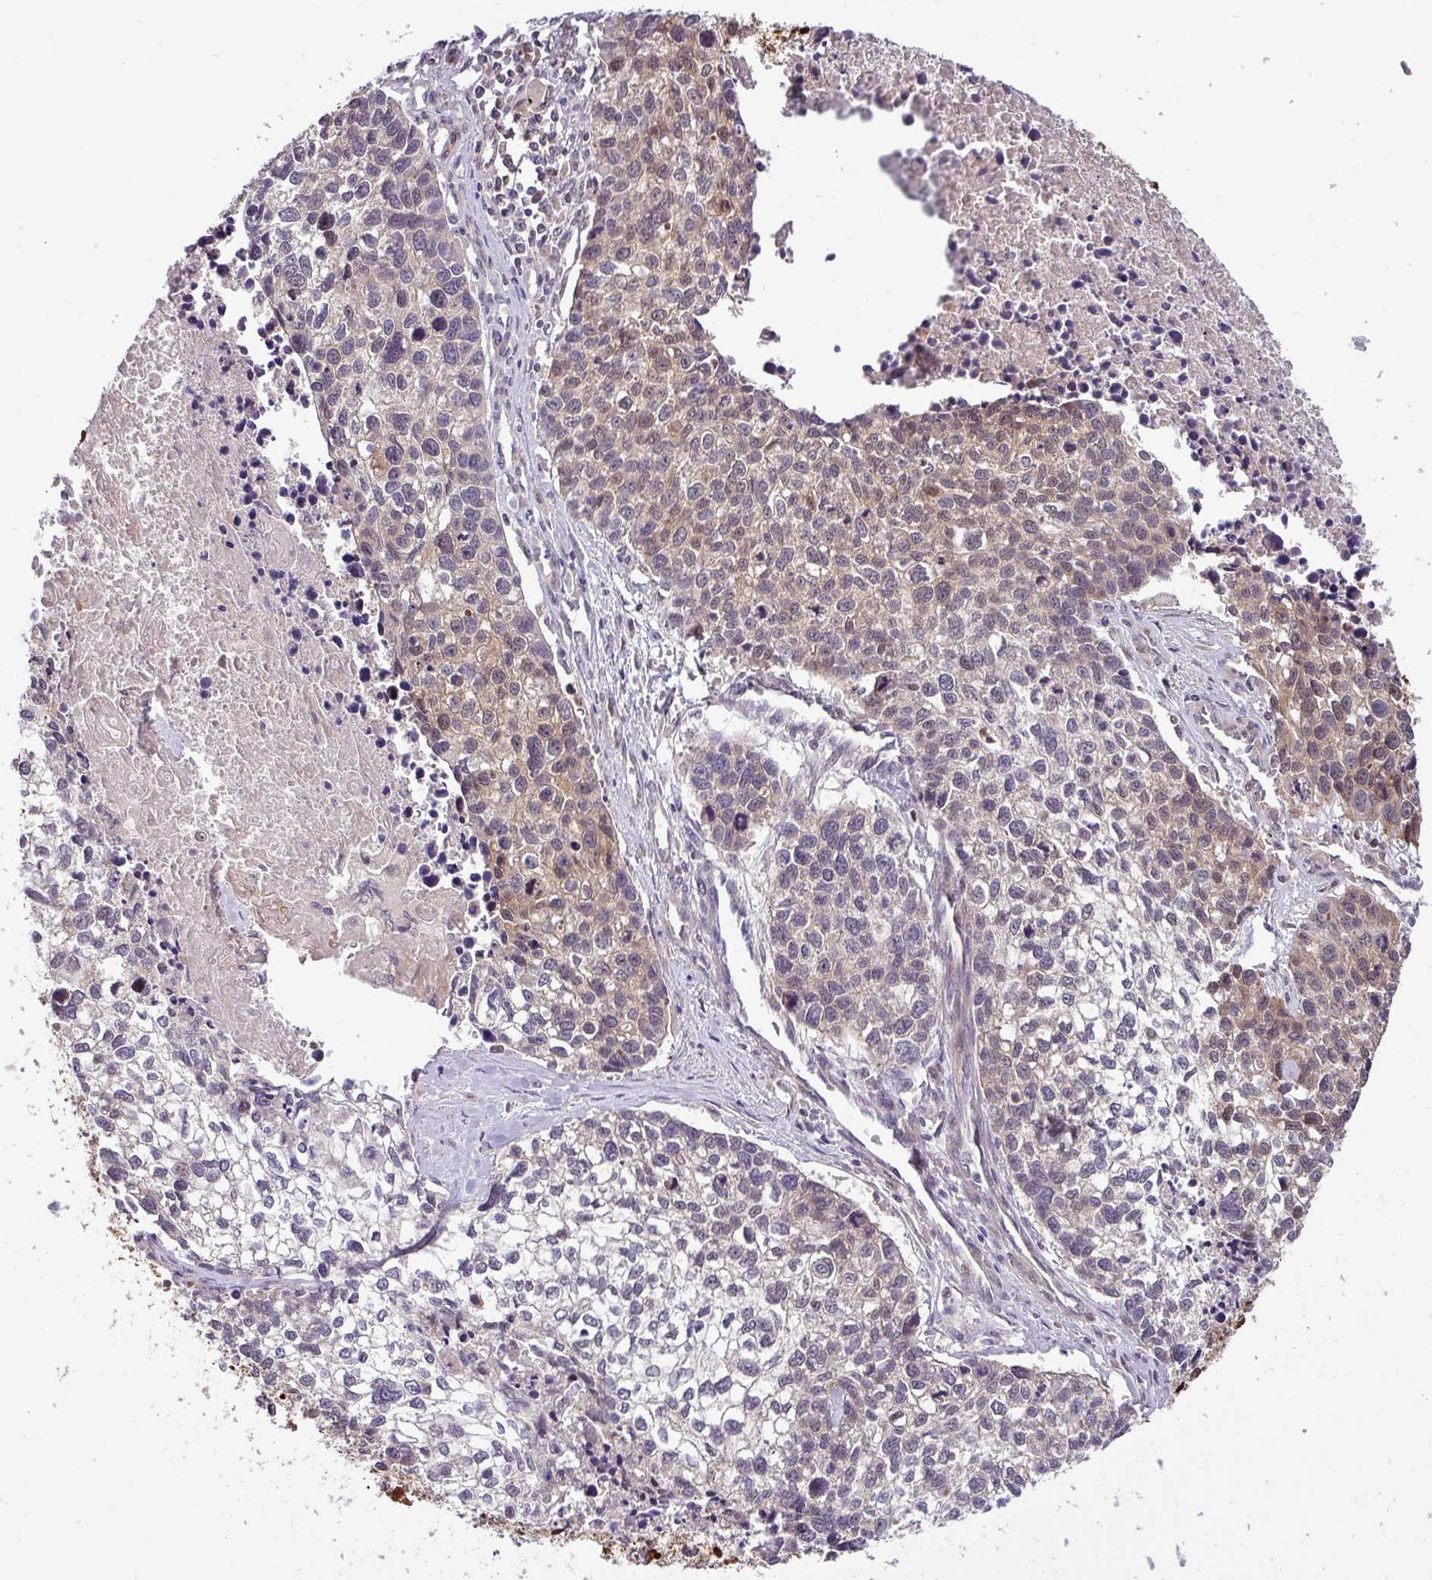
{"staining": {"intensity": "weak", "quantity": "25%-75%", "location": "cytoplasmic/membranous,nuclear"}, "tissue": "lung cancer", "cell_type": "Tumor cells", "image_type": "cancer", "snomed": [{"axis": "morphology", "description": "Squamous cell carcinoma, NOS"}, {"axis": "topography", "description": "Lung"}], "caption": "A photomicrograph of lung cancer (squamous cell carcinoma) stained for a protein demonstrates weak cytoplasmic/membranous and nuclear brown staining in tumor cells.", "gene": "SHB", "patient": {"sex": "male", "age": 74}}